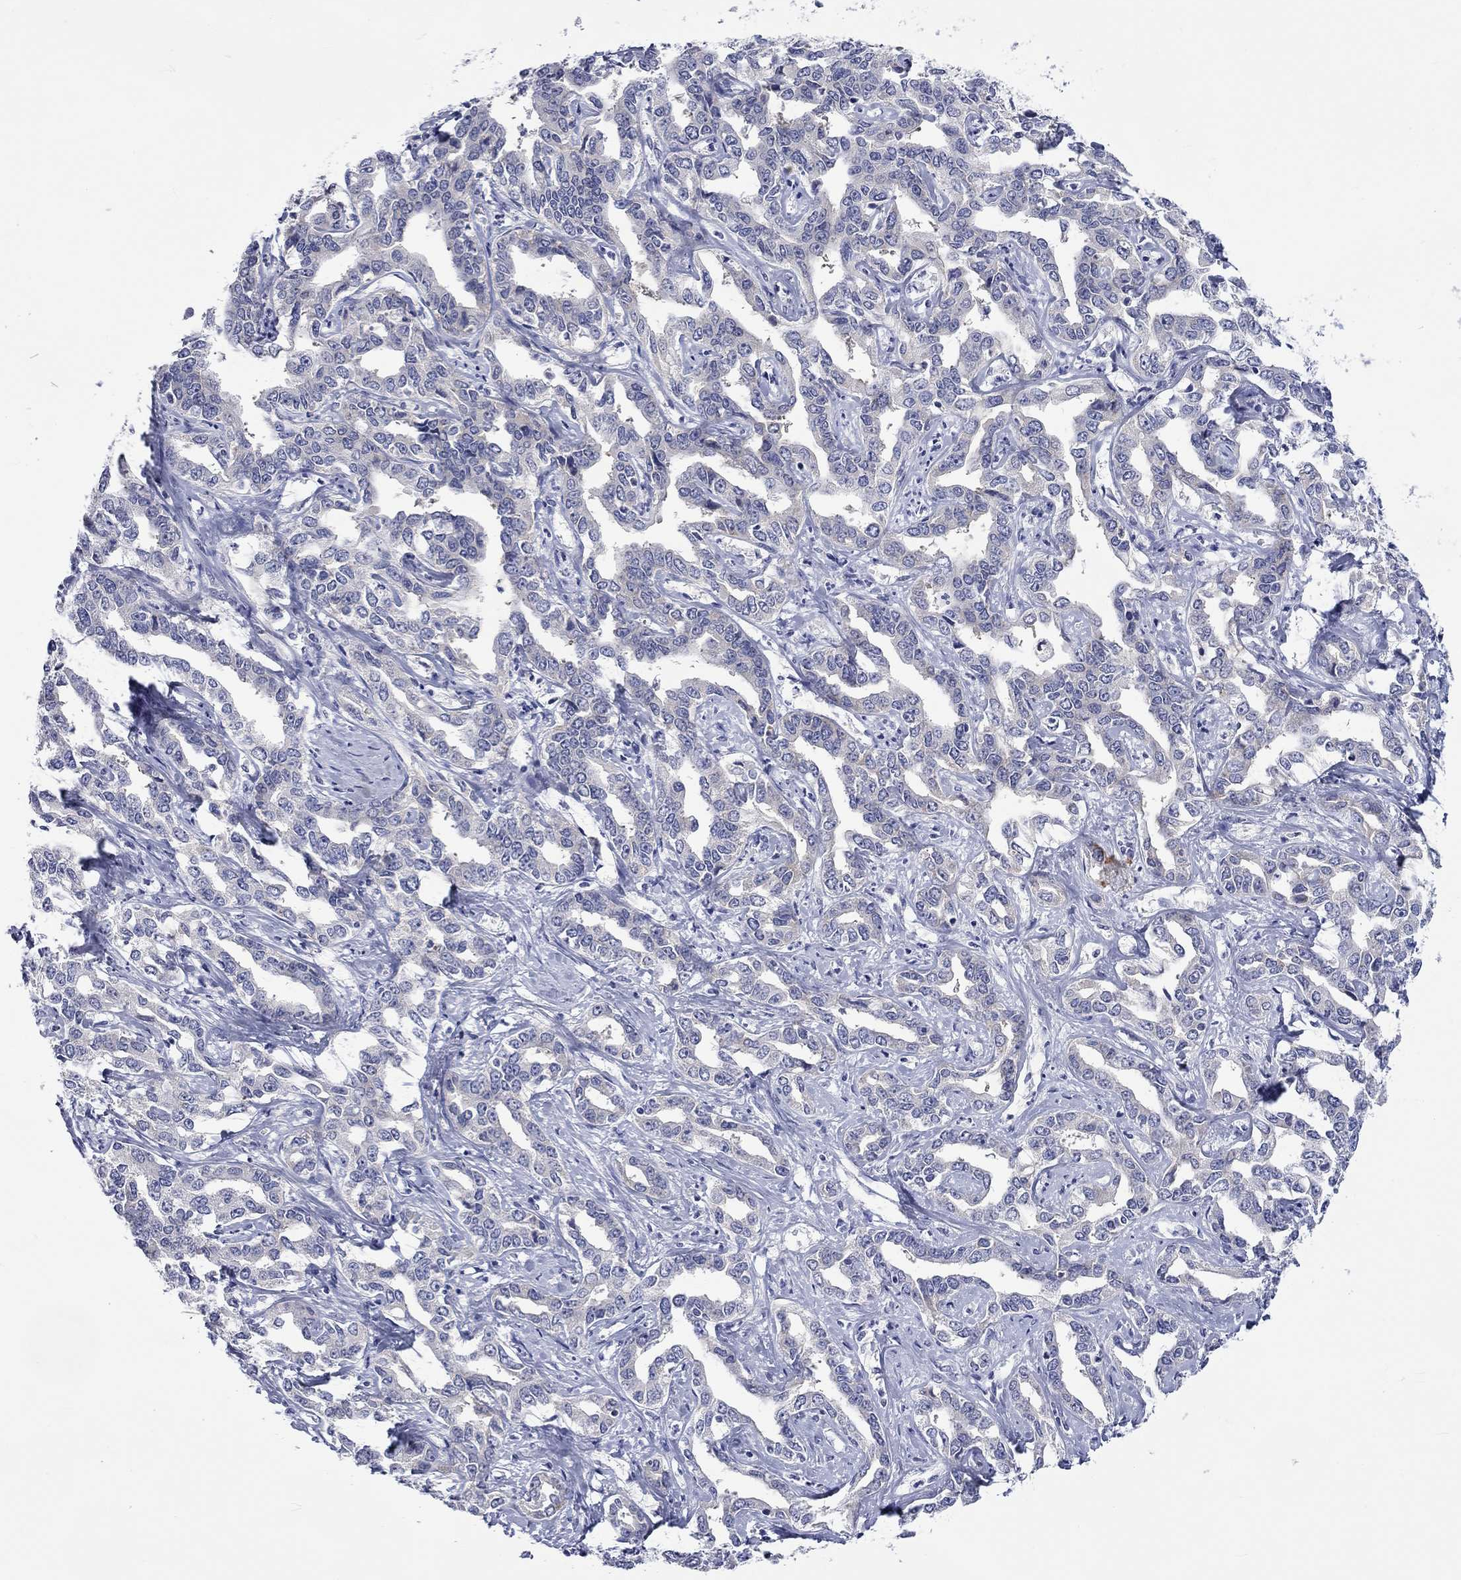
{"staining": {"intensity": "negative", "quantity": "none", "location": "none"}, "tissue": "liver cancer", "cell_type": "Tumor cells", "image_type": "cancer", "snomed": [{"axis": "morphology", "description": "Cholangiocarcinoma"}, {"axis": "topography", "description": "Liver"}], "caption": "Tumor cells are negative for protein expression in human liver cancer.", "gene": "CERS1", "patient": {"sex": "male", "age": 59}}